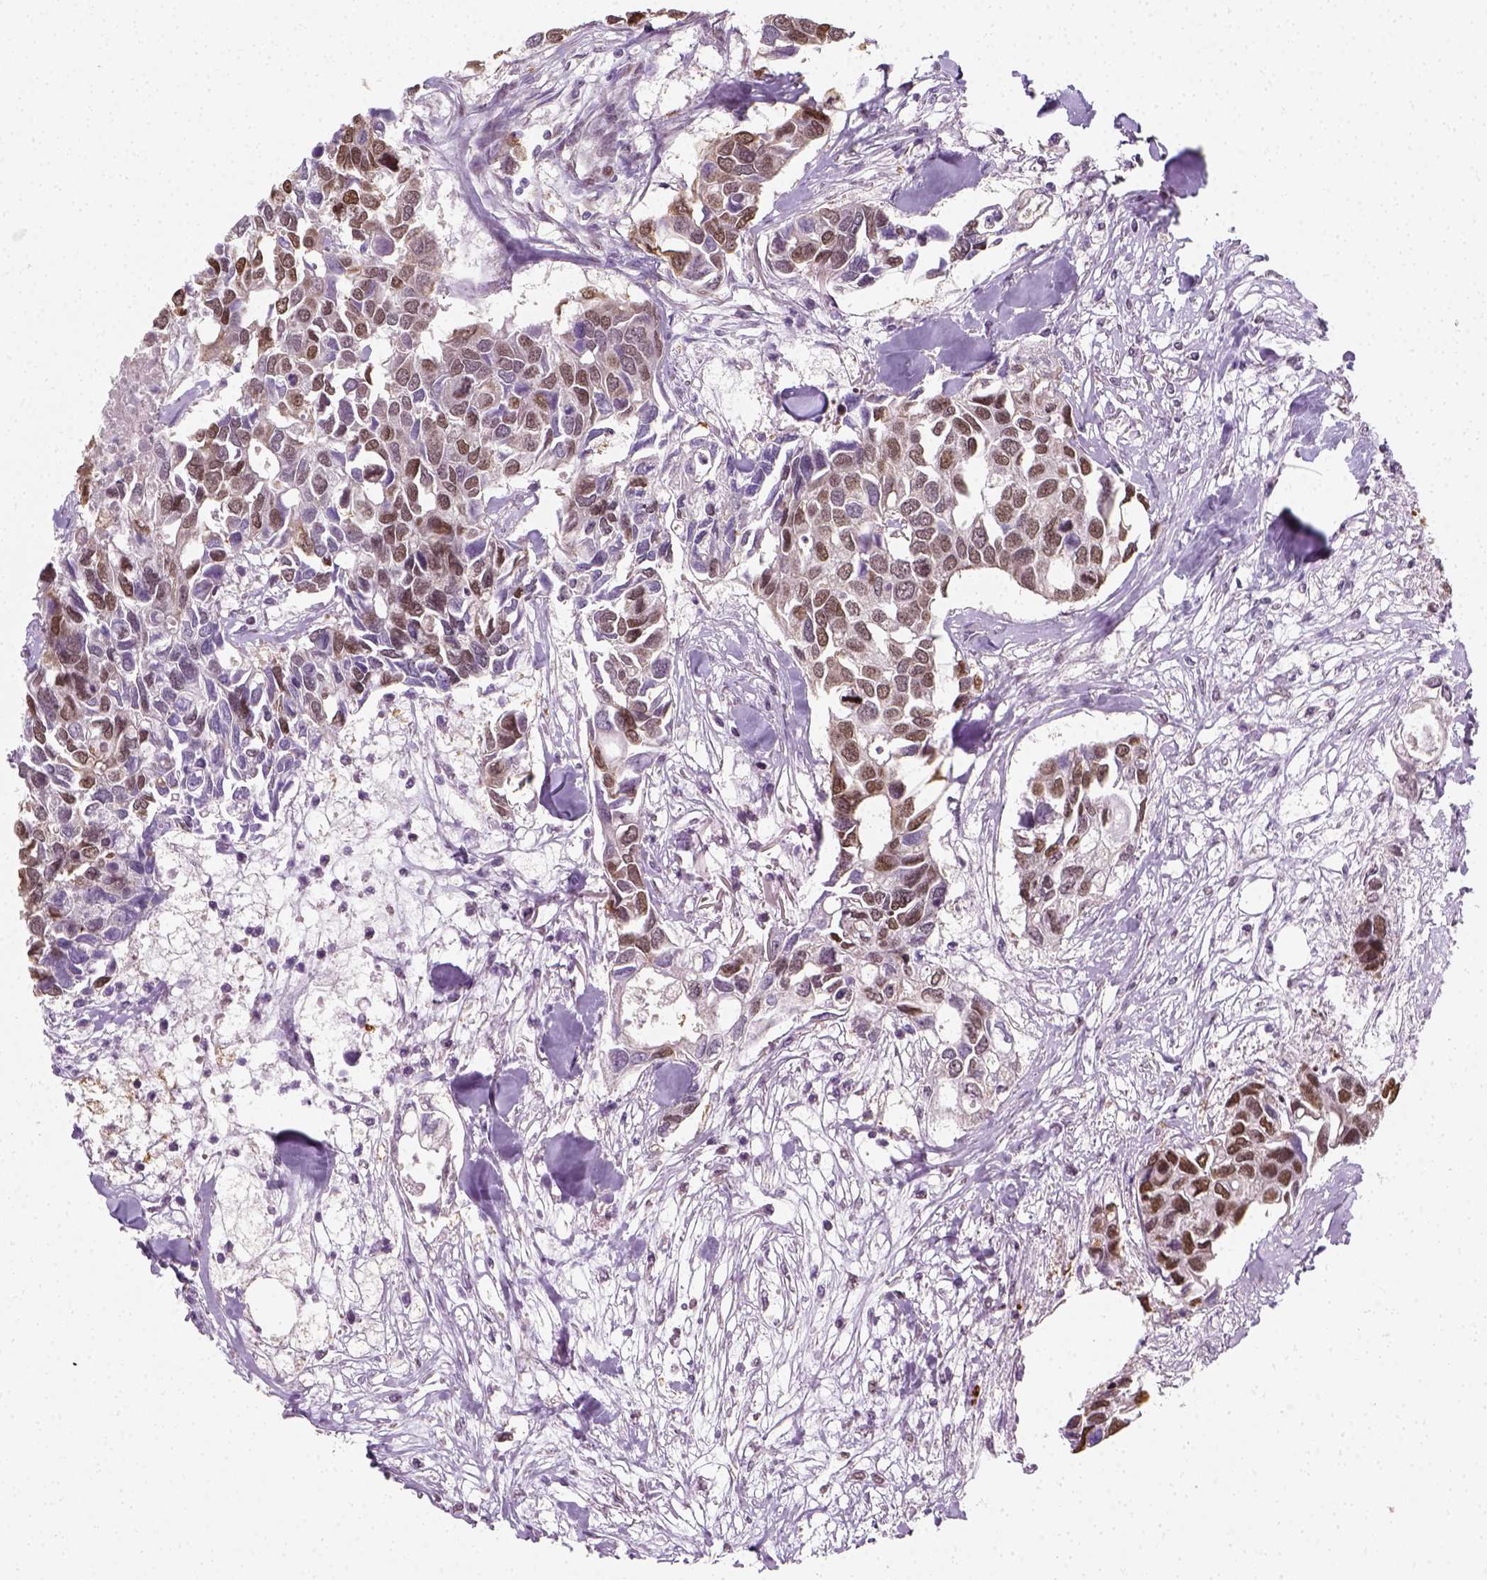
{"staining": {"intensity": "moderate", "quantity": ">75%", "location": "nuclear"}, "tissue": "breast cancer", "cell_type": "Tumor cells", "image_type": "cancer", "snomed": [{"axis": "morphology", "description": "Duct carcinoma"}, {"axis": "topography", "description": "Breast"}], "caption": "Moderate nuclear expression for a protein is identified in approximately >75% of tumor cells of breast cancer (invasive ductal carcinoma) using IHC.", "gene": "C1orf112", "patient": {"sex": "female", "age": 83}}